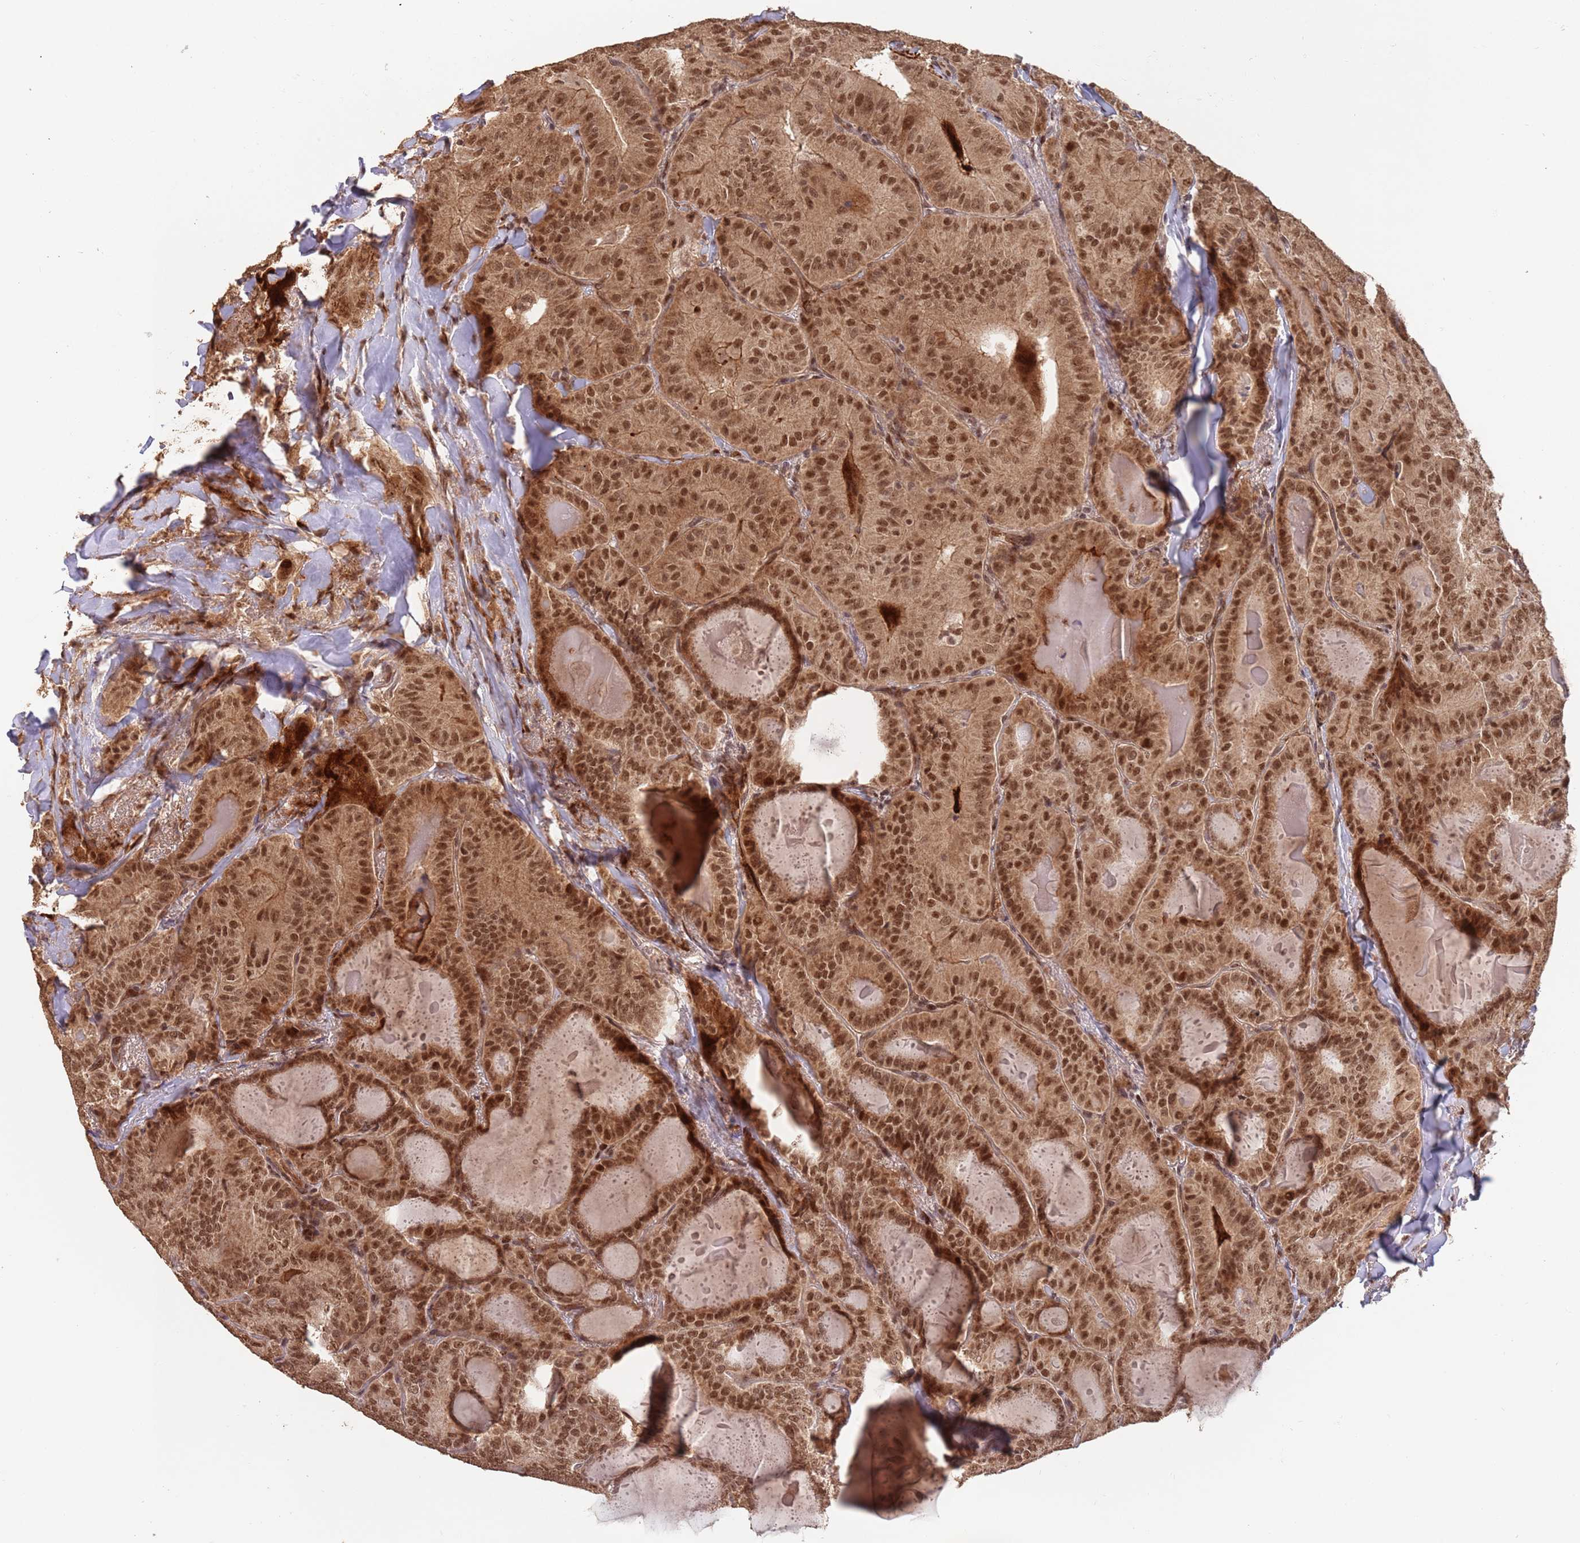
{"staining": {"intensity": "moderate", "quantity": ">75%", "location": "cytoplasmic/membranous,nuclear"}, "tissue": "thyroid cancer", "cell_type": "Tumor cells", "image_type": "cancer", "snomed": [{"axis": "morphology", "description": "Papillary adenocarcinoma, NOS"}, {"axis": "topography", "description": "Thyroid gland"}], "caption": "The immunohistochemical stain highlights moderate cytoplasmic/membranous and nuclear staining in tumor cells of papillary adenocarcinoma (thyroid) tissue.", "gene": "RFXANK", "patient": {"sex": "female", "age": 68}}